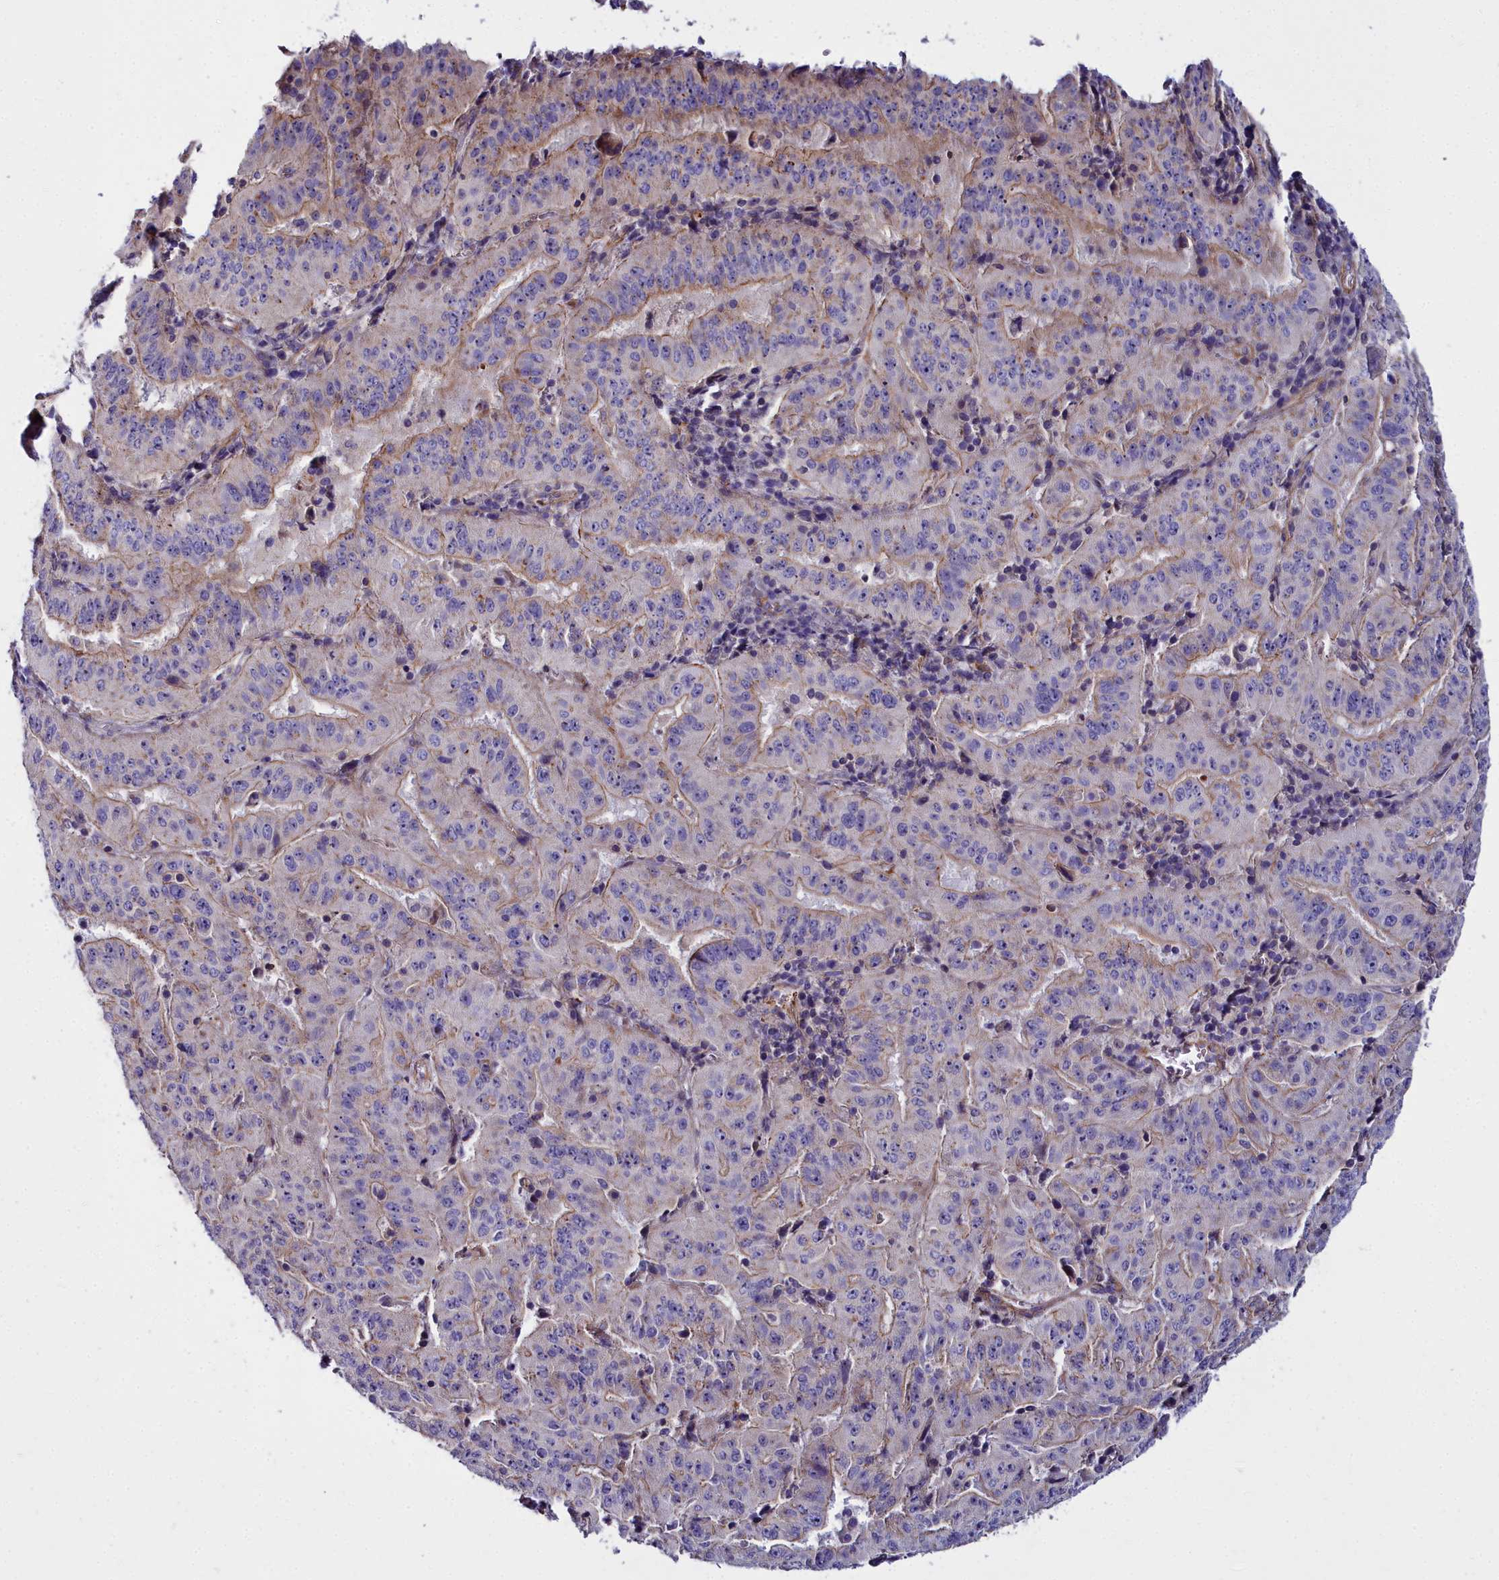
{"staining": {"intensity": "weak", "quantity": "25%-75%", "location": "cytoplasmic/membranous"}, "tissue": "pancreatic cancer", "cell_type": "Tumor cells", "image_type": "cancer", "snomed": [{"axis": "morphology", "description": "Adenocarcinoma, NOS"}, {"axis": "topography", "description": "Pancreas"}], "caption": "Immunohistochemical staining of pancreatic cancer (adenocarcinoma) demonstrates weak cytoplasmic/membranous protein staining in approximately 25%-75% of tumor cells.", "gene": "FADS3", "patient": {"sex": "male", "age": 63}}